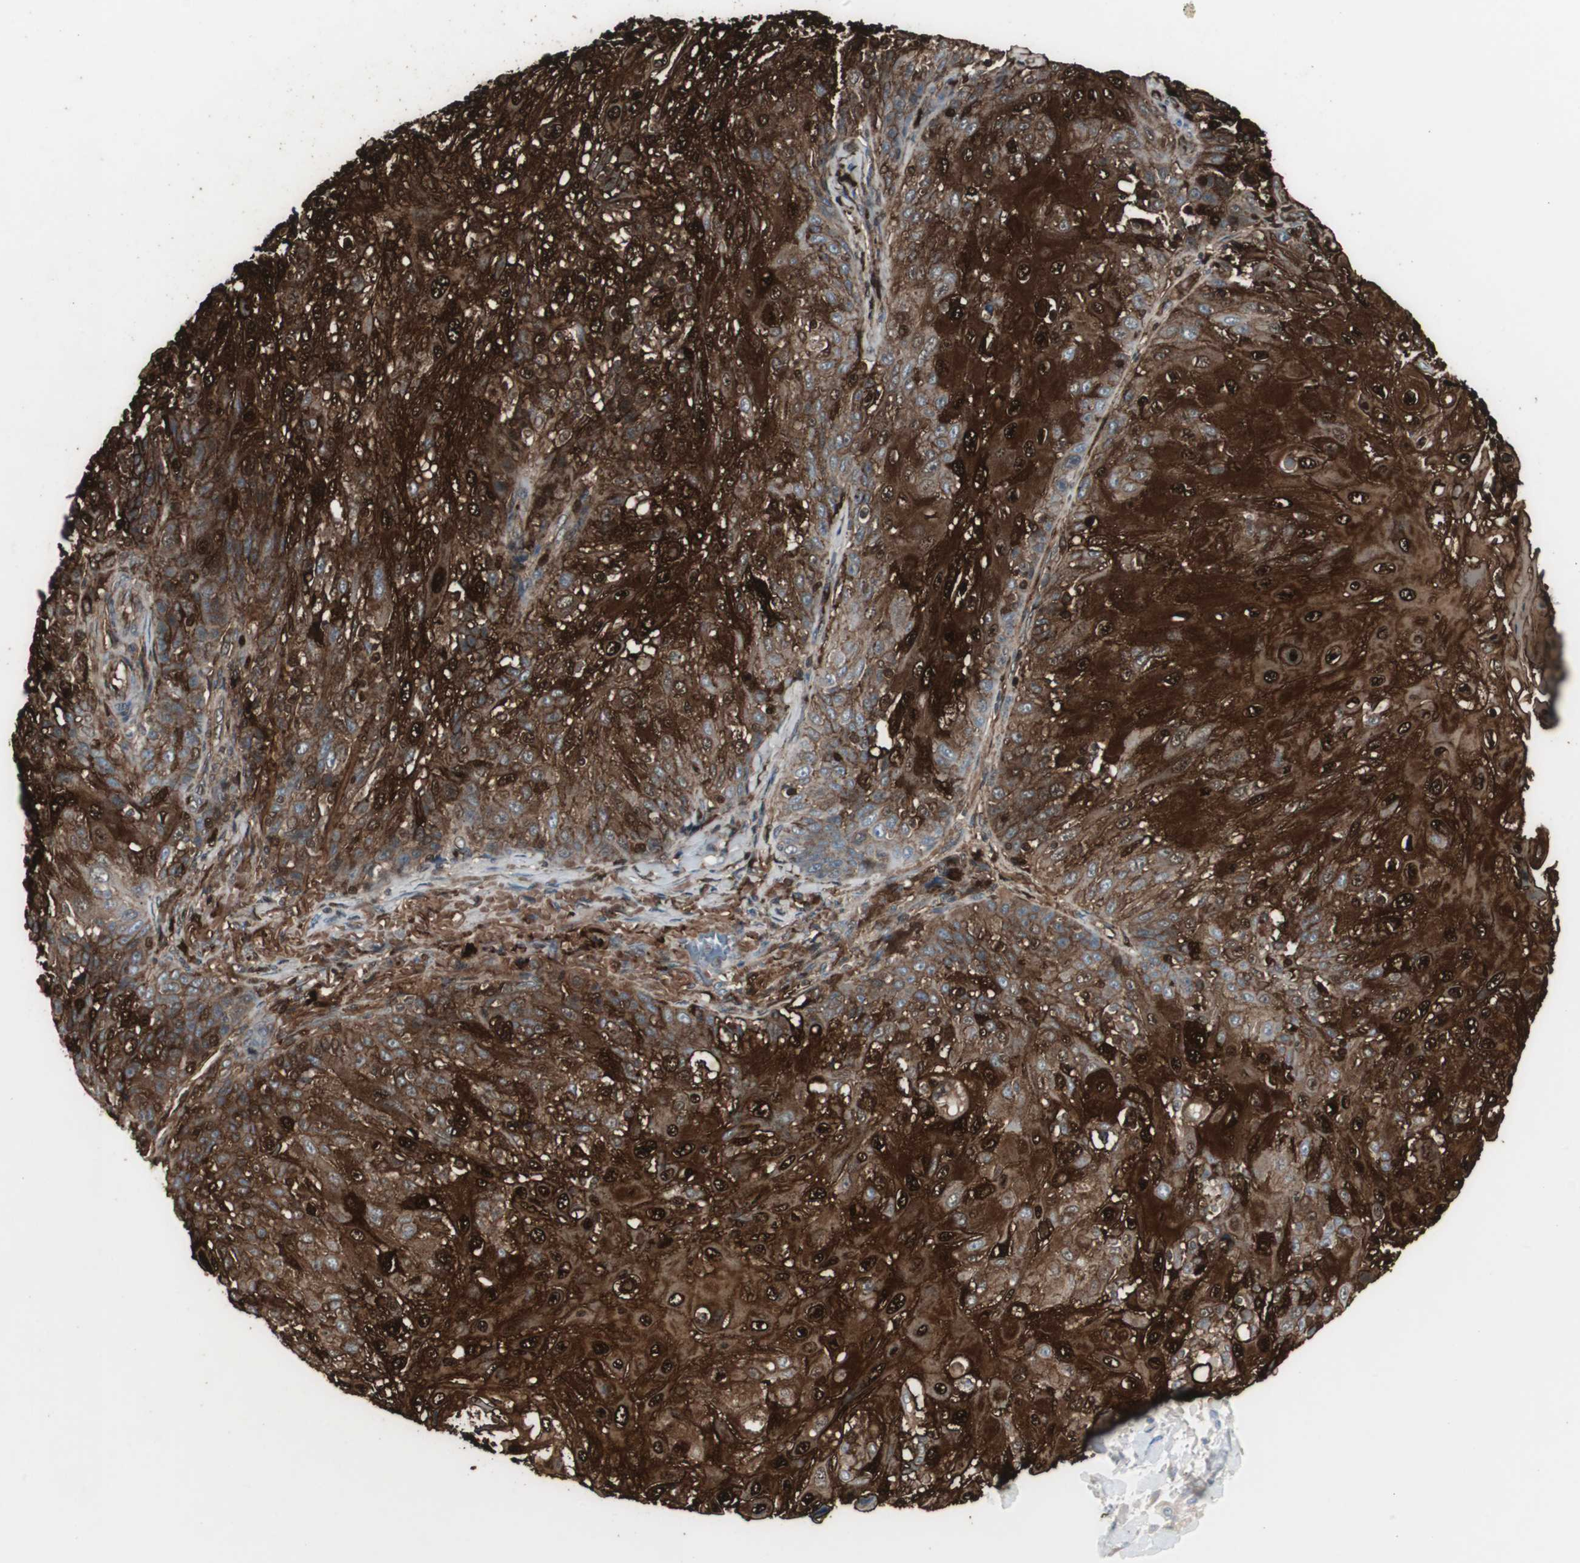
{"staining": {"intensity": "strong", "quantity": ">75%", "location": "cytoplasmic/membranous,nuclear"}, "tissue": "skin cancer", "cell_type": "Tumor cells", "image_type": "cancer", "snomed": [{"axis": "morphology", "description": "Normal tissue, NOS"}, {"axis": "morphology", "description": "Squamous cell carcinoma, NOS"}, {"axis": "topography", "description": "Skin"}], "caption": "Squamous cell carcinoma (skin) stained for a protein exhibits strong cytoplasmic/membranous and nuclear positivity in tumor cells.", "gene": "S100A7", "patient": {"sex": "female", "age": 83}}